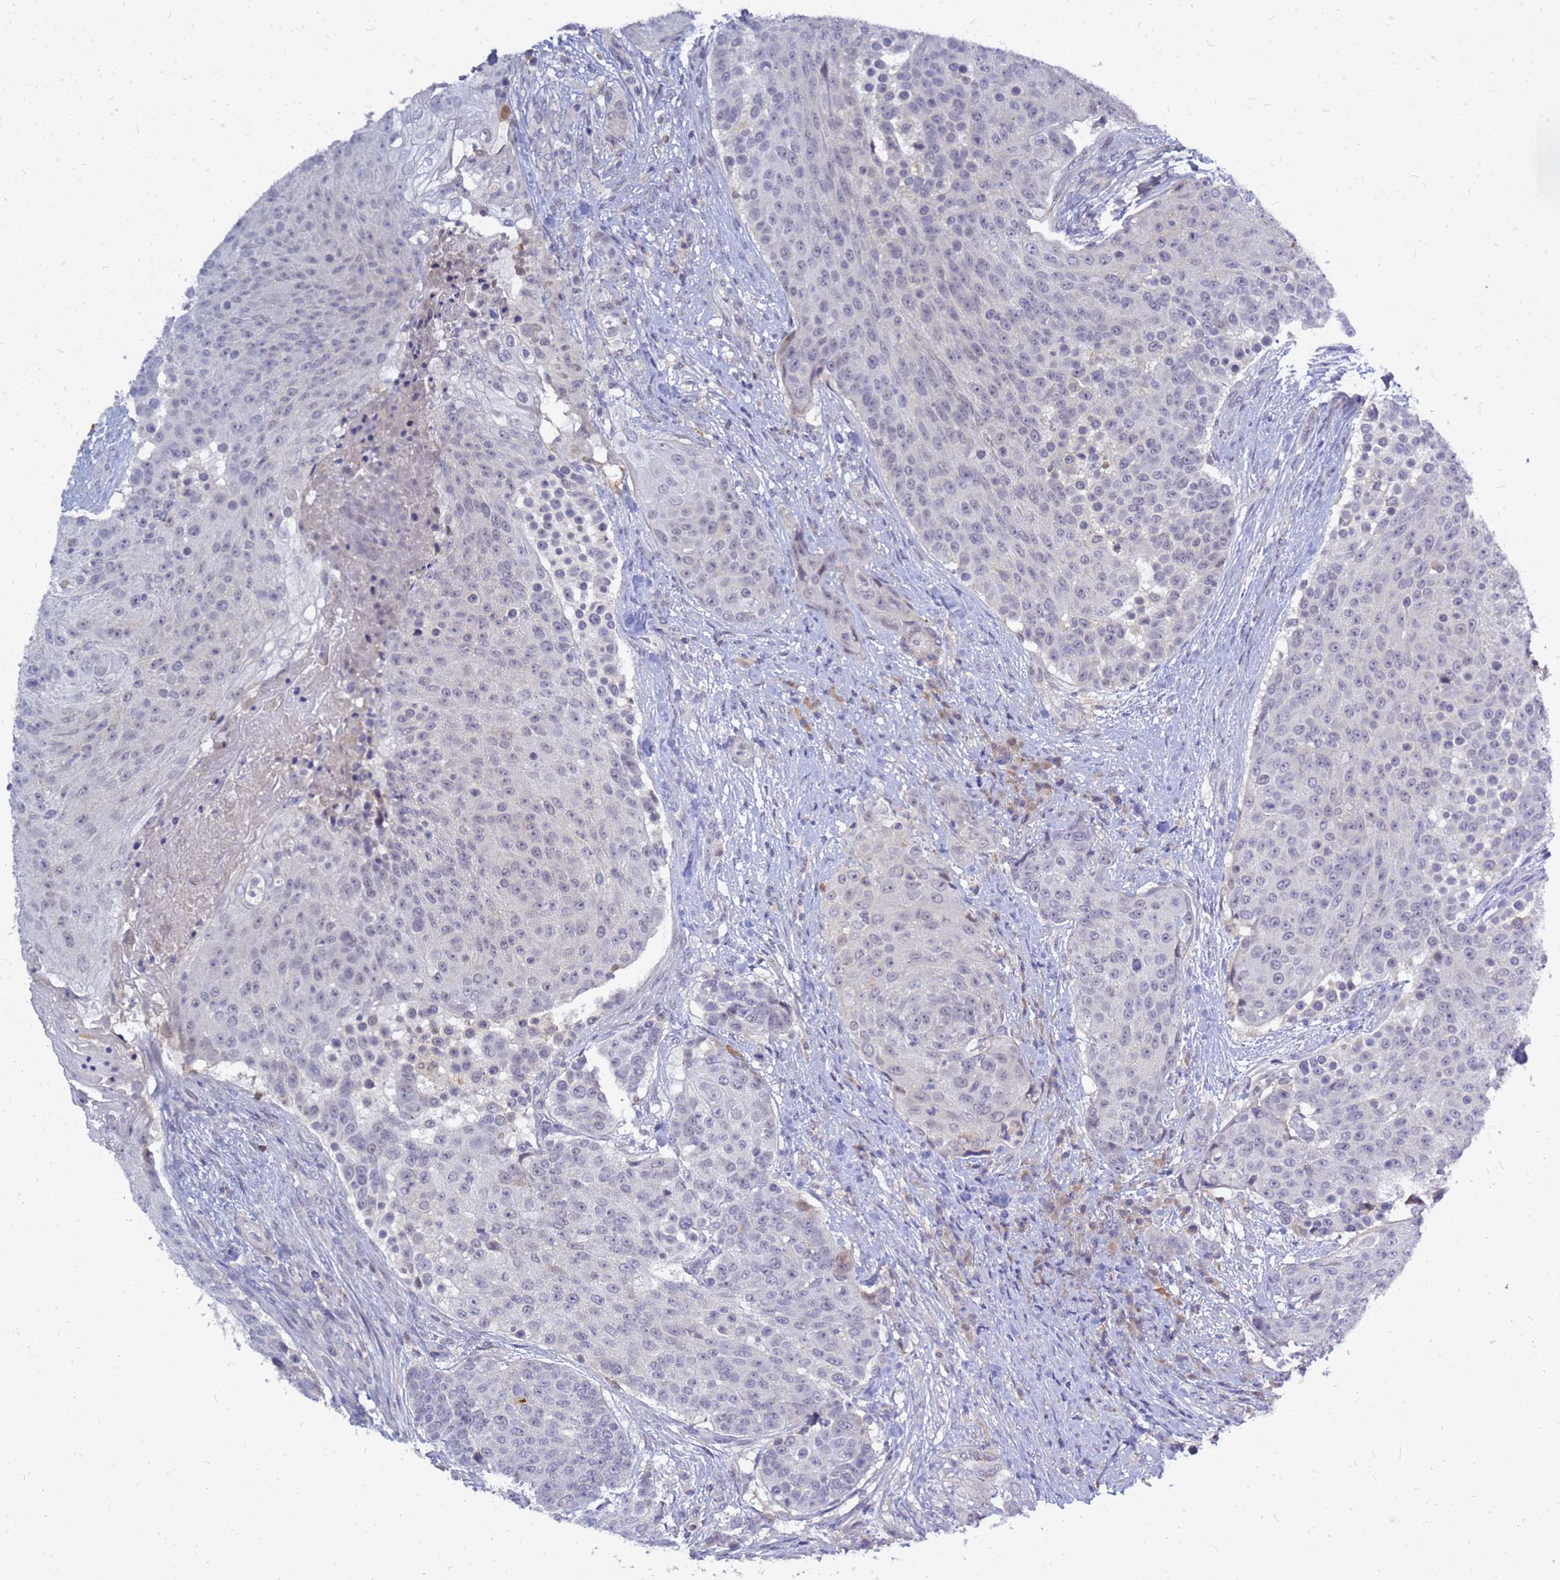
{"staining": {"intensity": "negative", "quantity": "none", "location": "none"}, "tissue": "urothelial cancer", "cell_type": "Tumor cells", "image_type": "cancer", "snomed": [{"axis": "morphology", "description": "Urothelial carcinoma, High grade"}, {"axis": "topography", "description": "Urinary bladder"}], "caption": "A histopathology image of human urothelial cancer is negative for staining in tumor cells.", "gene": "SRGAP3", "patient": {"sex": "female", "age": 63}}